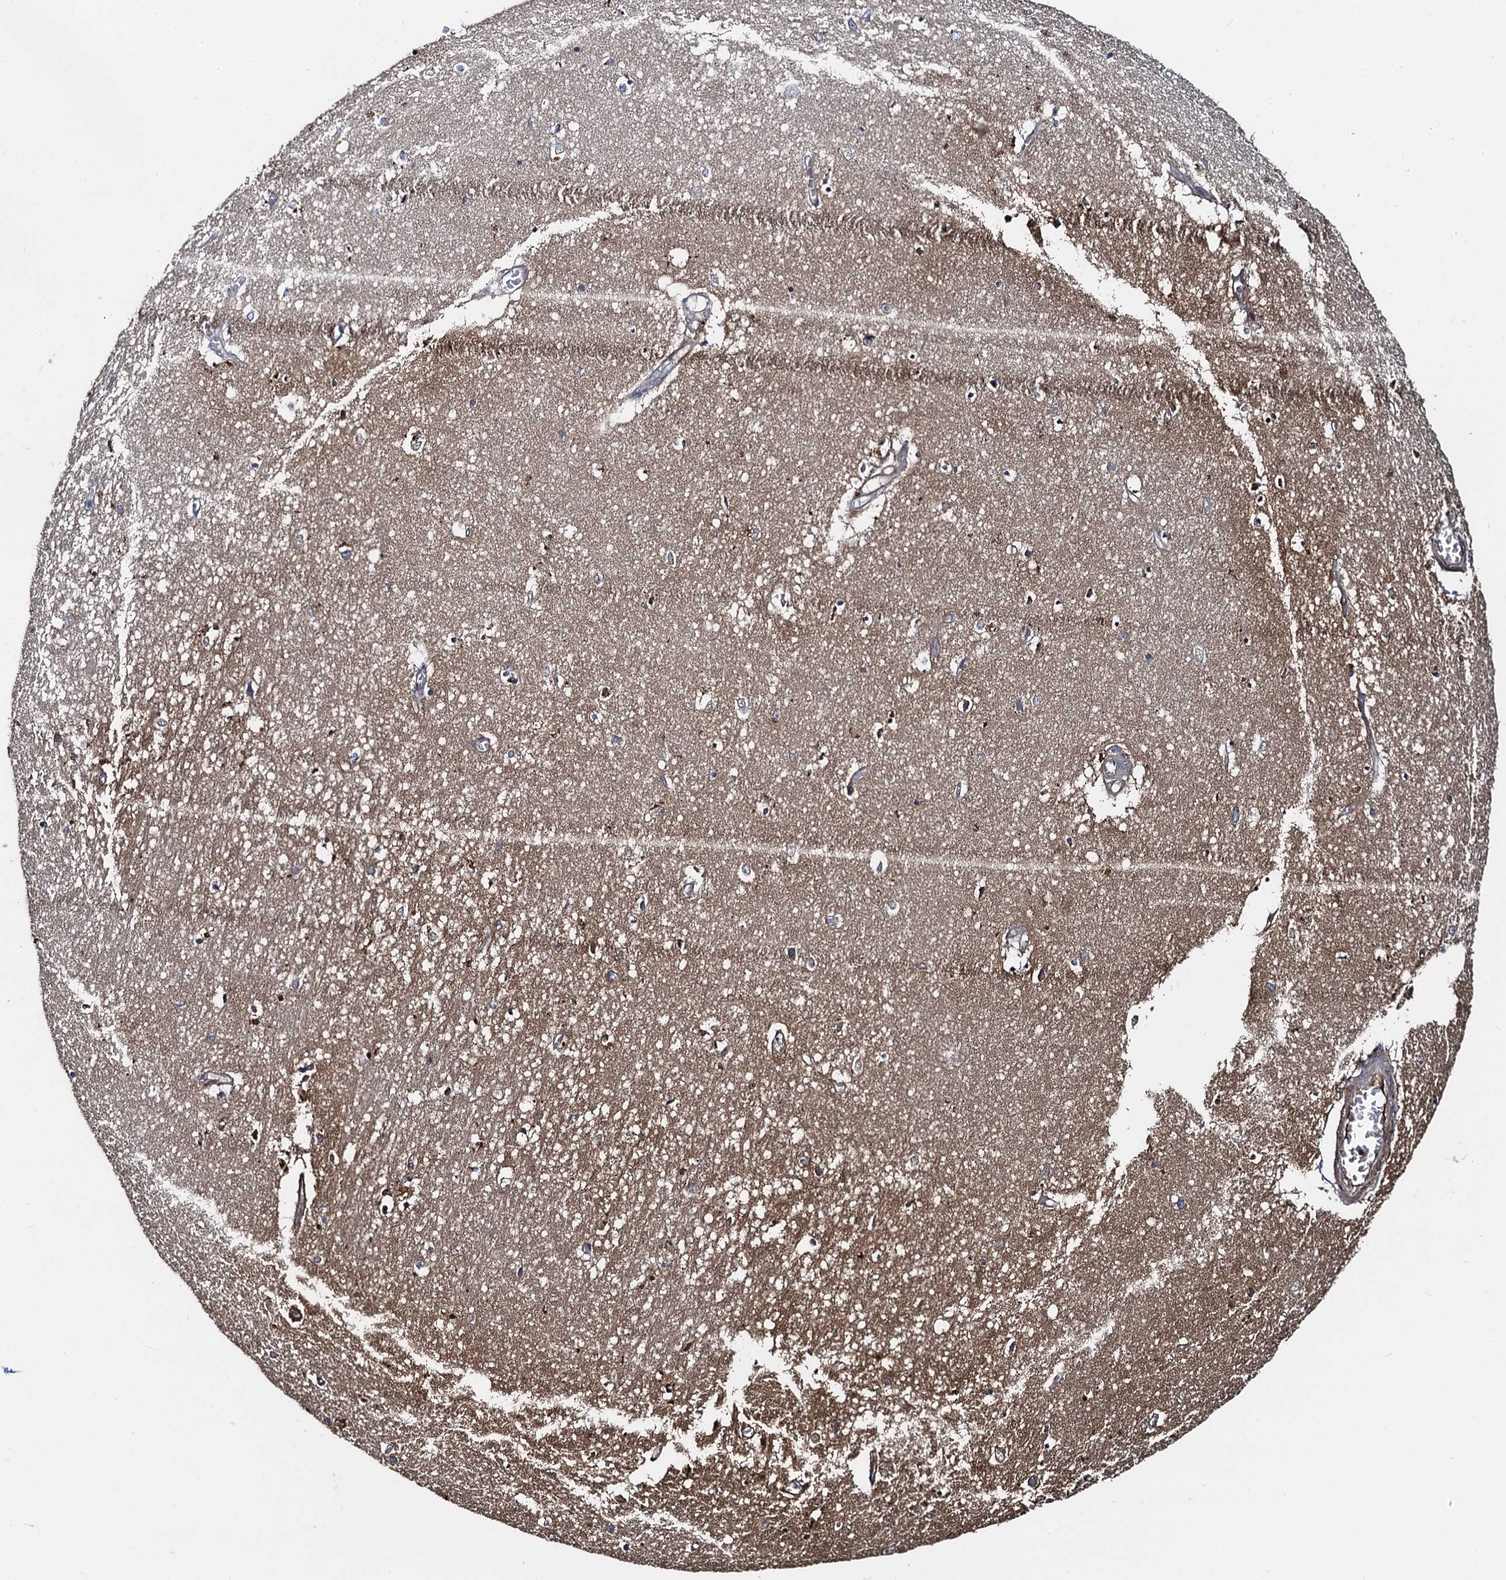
{"staining": {"intensity": "moderate", "quantity": "<25%", "location": "cytoplasmic/membranous"}, "tissue": "hippocampus", "cell_type": "Glial cells", "image_type": "normal", "snomed": [{"axis": "morphology", "description": "Normal tissue, NOS"}, {"axis": "topography", "description": "Hippocampus"}], "caption": "Moderate cytoplasmic/membranous expression for a protein is identified in approximately <25% of glial cells of normal hippocampus using immunohistochemistry.", "gene": "SNAP29", "patient": {"sex": "female", "age": 64}}